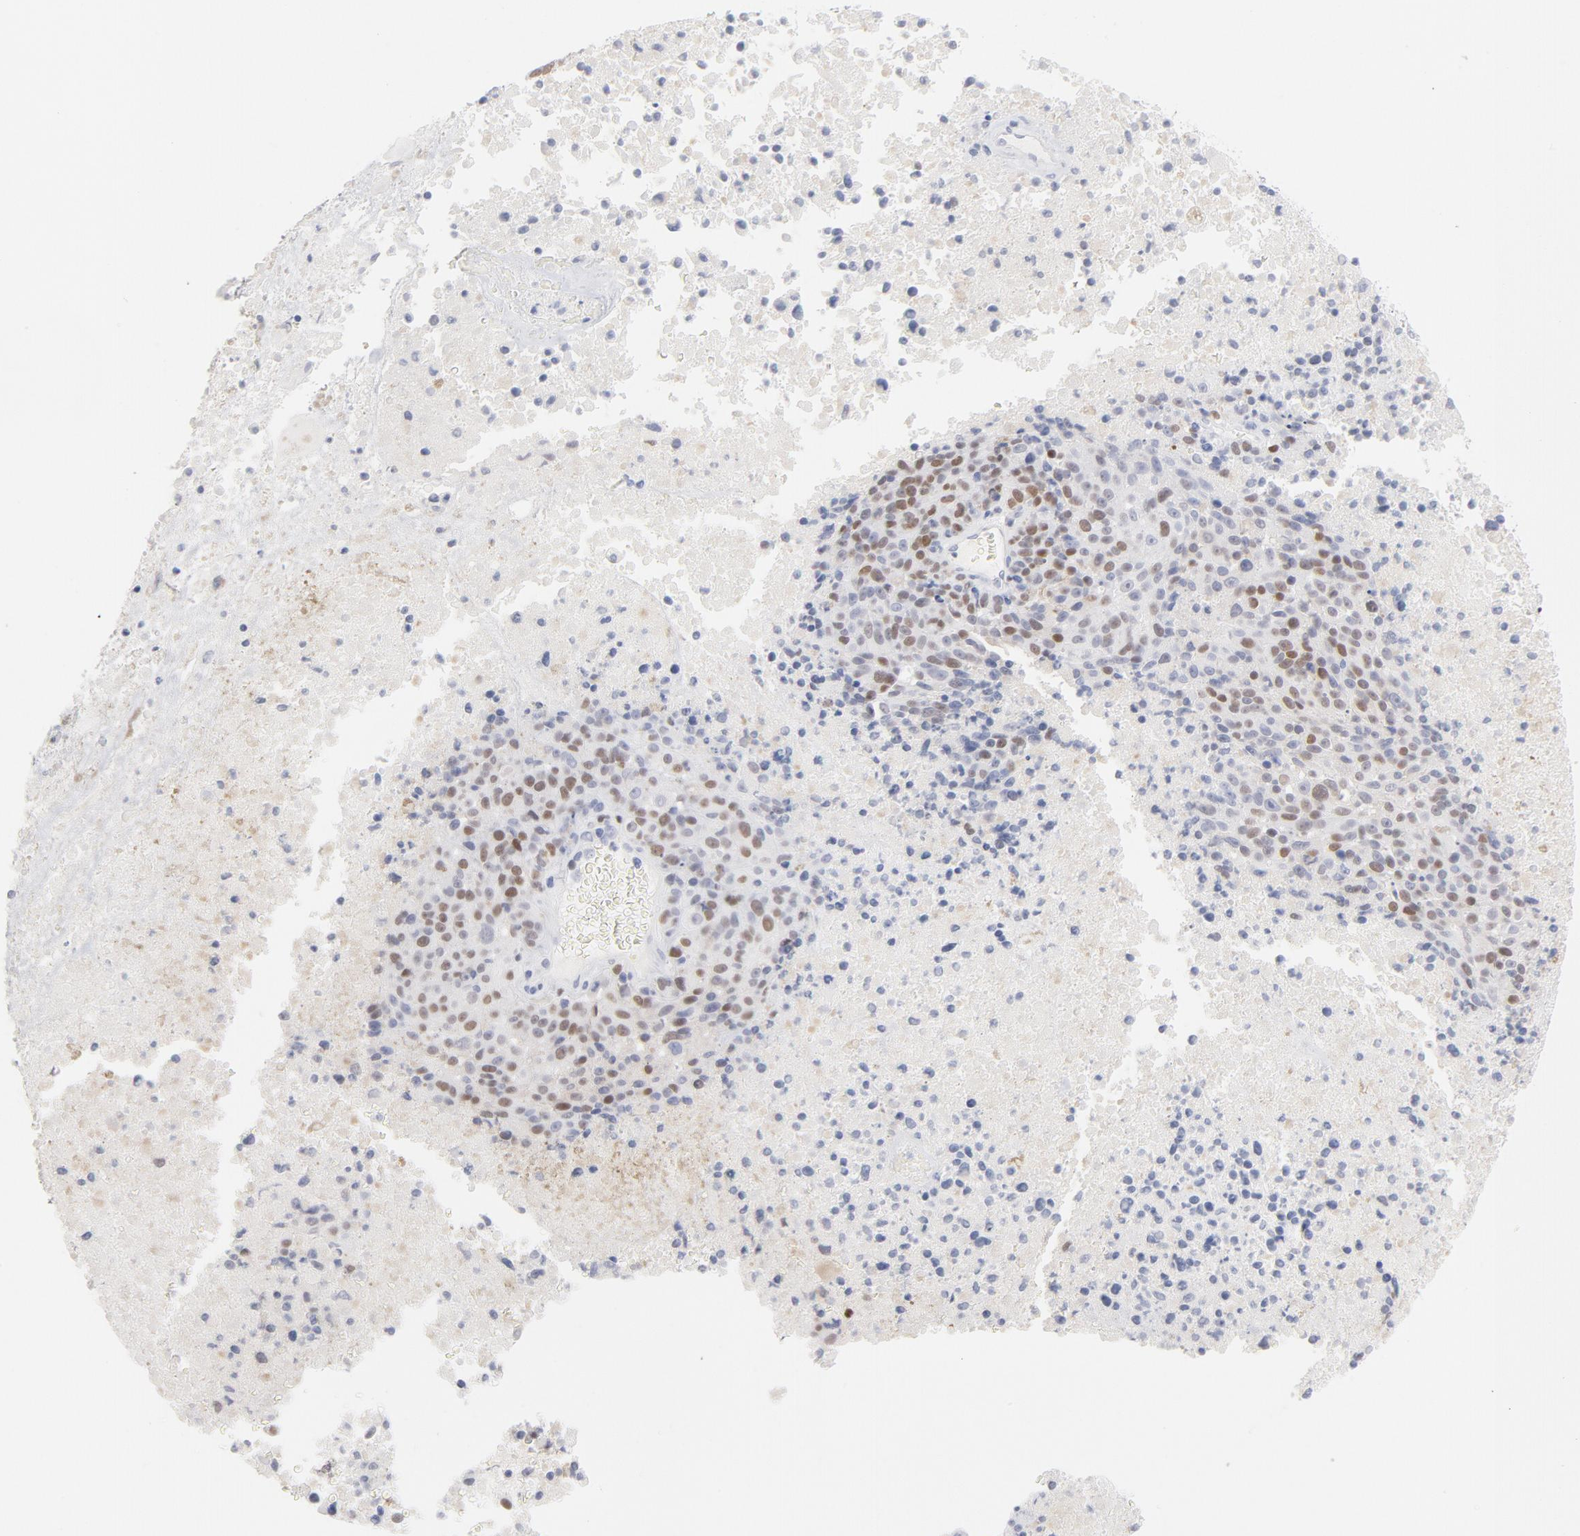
{"staining": {"intensity": "strong", "quantity": "25%-75%", "location": "nuclear"}, "tissue": "melanoma", "cell_type": "Tumor cells", "image_type": "cancer", "snomed": [{"axis": "morphology", "description": "Malignant melanoma, Metastatic site"}, {"axis": "topography", "description": "Cerebral cortex"}], "caption": "Protein expression analysis of human melanoma reveals strong nuclear positivity in about 25%-75% of tumor cells.", "gene": "MCM7", "patient": {"sex": "female", "age": 52}}